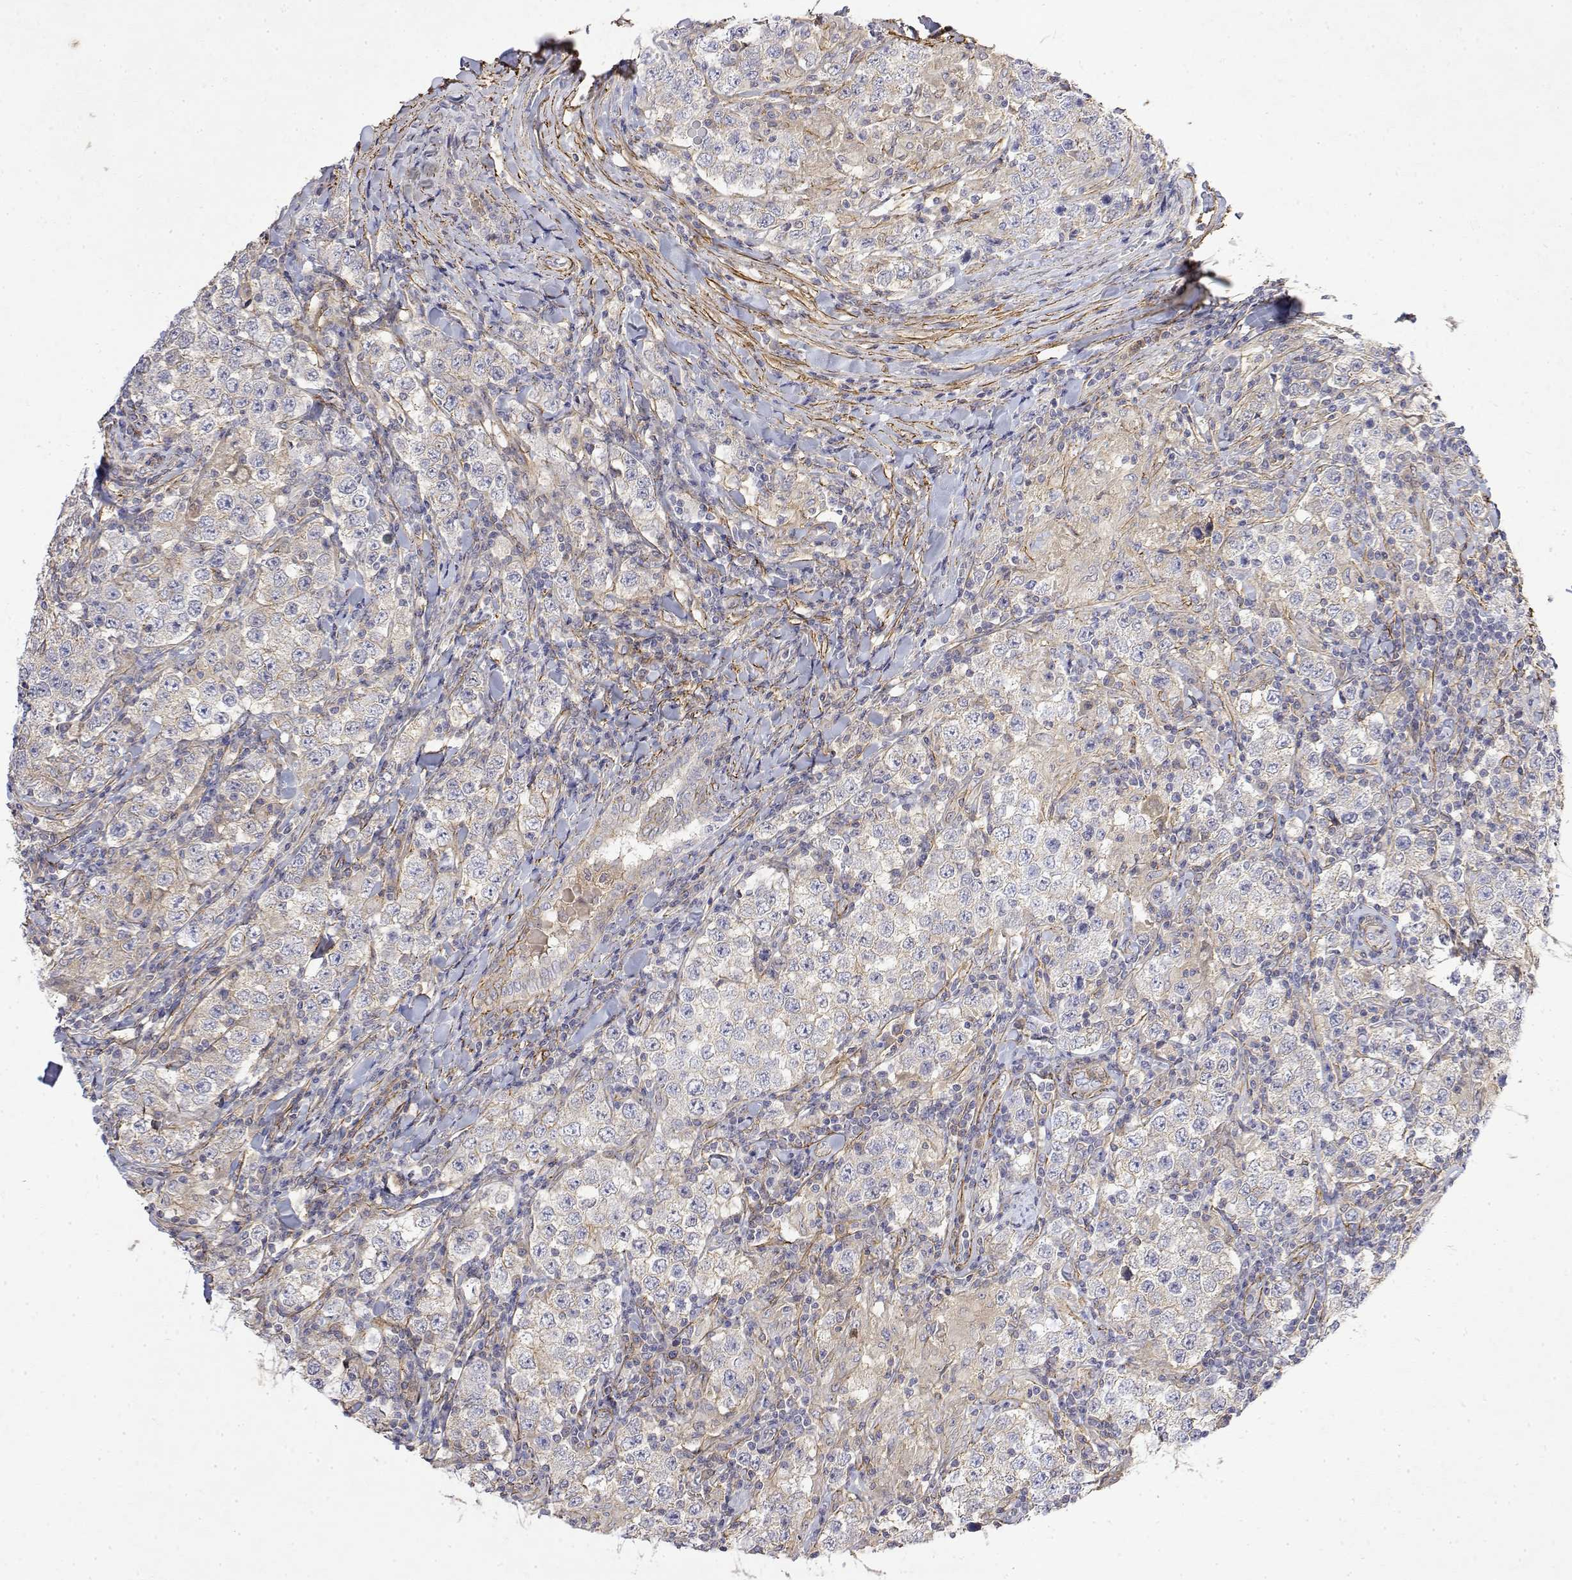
{"staining": {"intensity": "weak", "quantity": "<25%", "location": "cytoplasmic/membranous"}, "tissue": "testis cancer", "cell_type": "Tumor cells", "image_type": "cancer", "snomed": [{"axis": "morphology", "description": "Seminoma, NOS"}, {"axis": "morphology", "description": "Carcinoma, Embryonal, NOS"}, {"axis": "topography", "description": "Testis"}], "caption": "The photomicrograph displays no significant staining in tumor cells of embryonal carcinoma (testis).", "gene": "SOWAHD", "patient": {"sex": "male", "age": 41}}